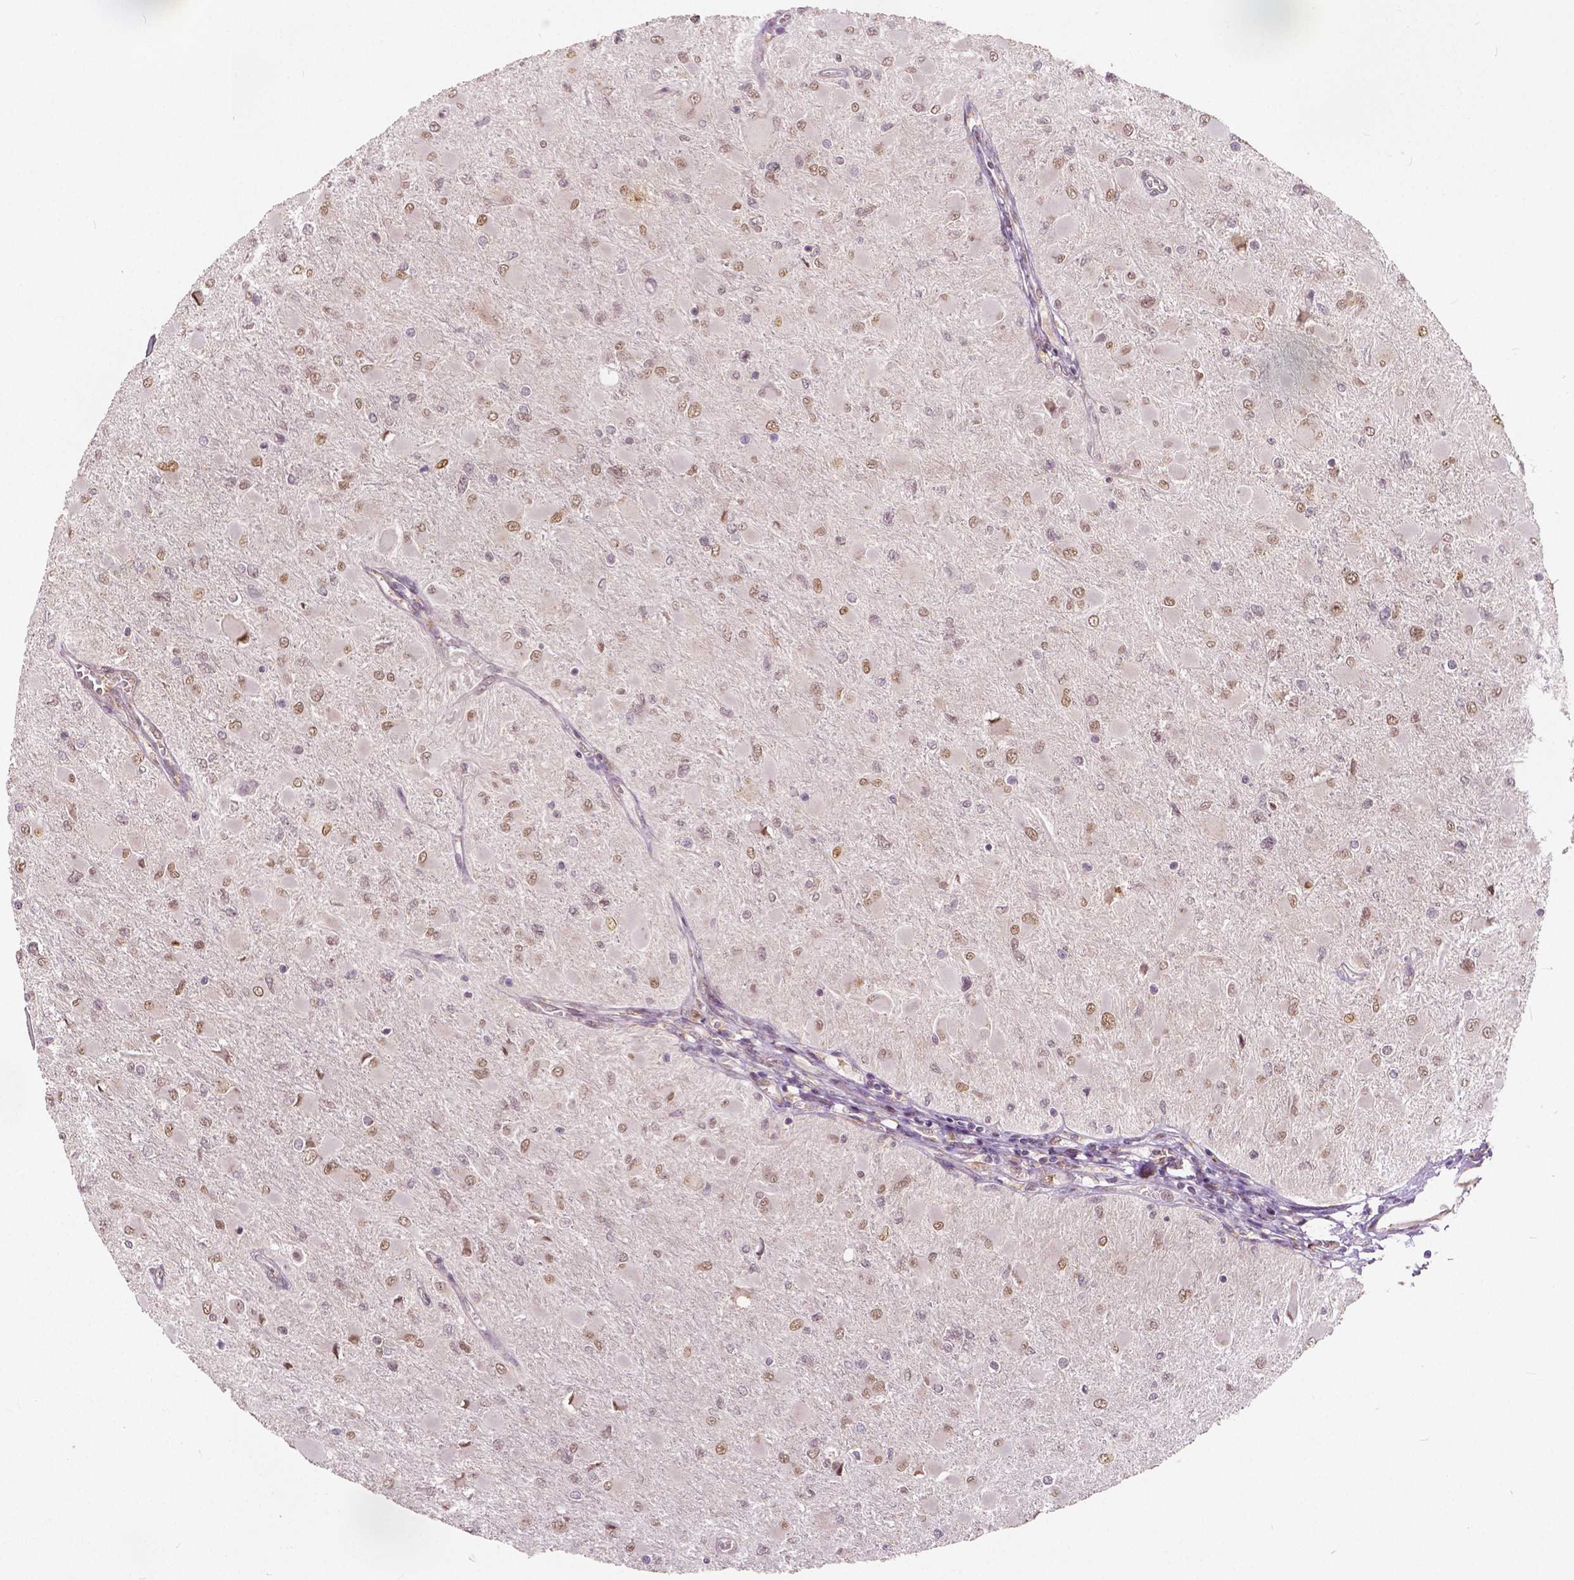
{"staining": {"intensity": "weak", "quantity": ">75%", "location": "nuclear"}, "tissue": "glioma", "cell_type": "Tumor cells", "image_type": "cancer", "snomed": [{"axis": "morphology", "description": "Glioma, malignant, High grade"}, {"axis": "topography", "description": "Cerebral cortex"}], "caption": "Protein staining demonstrates weak nuclear expression in approximately >75% of tumor cells in glioma.", "gene": "HMBOX1", "patient": {"sex": "female", "age": 36}}